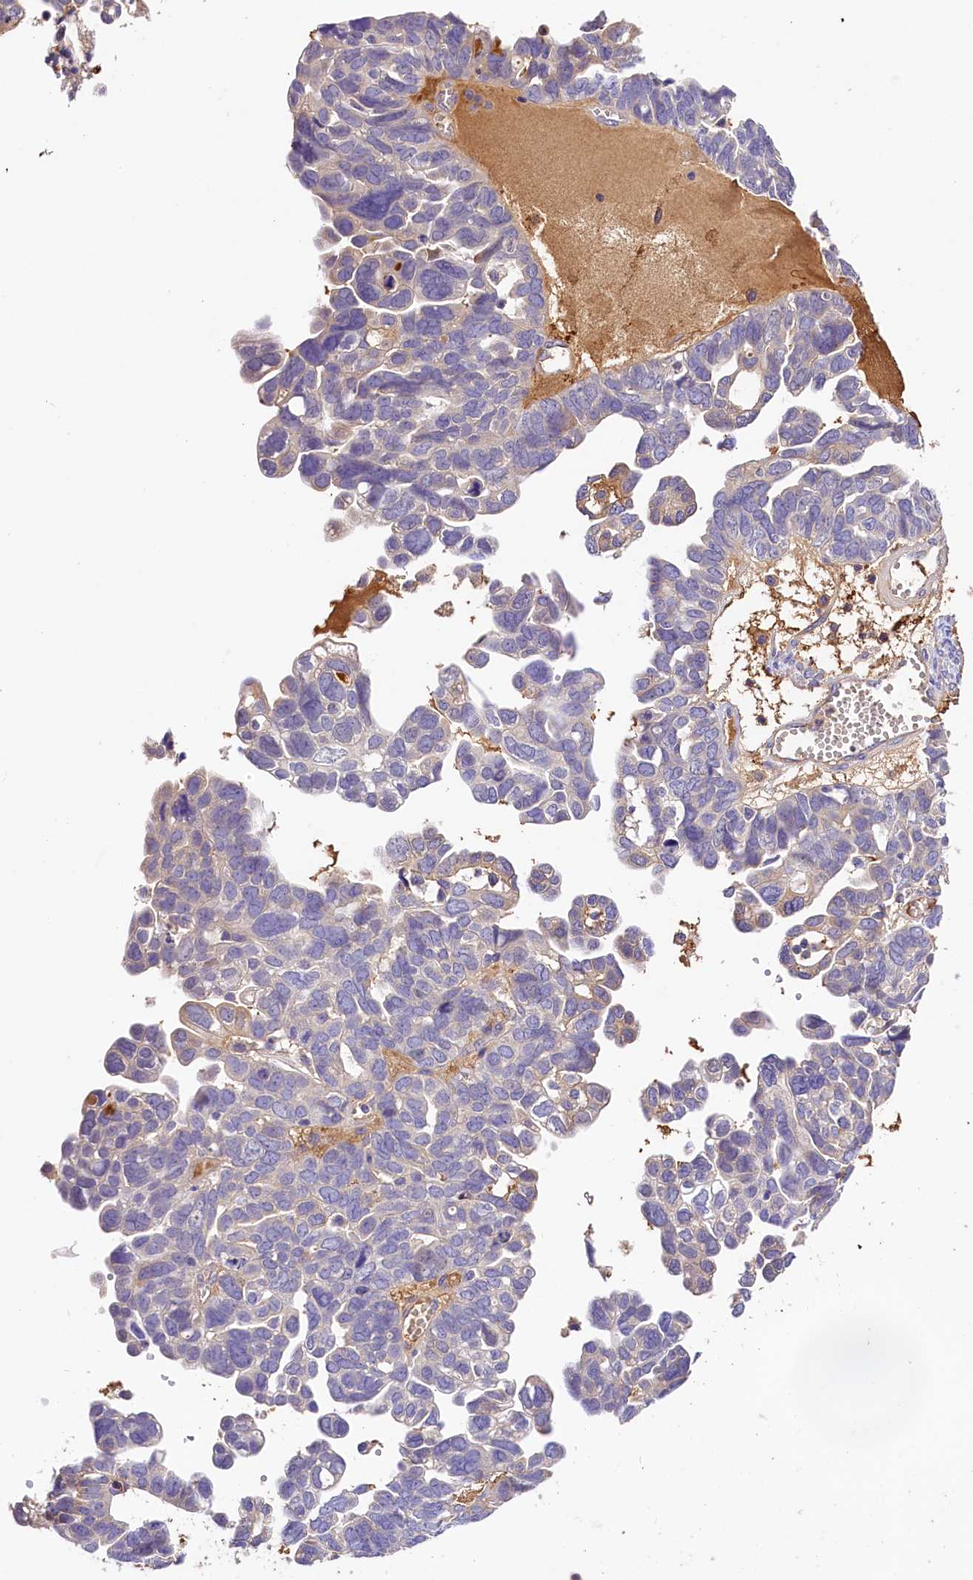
{"staining": {"intensity": "weak", "quantity": "<25%", "location": "cytoplasmic/membranous"}, "tissue": "ovarian cancer", "cell_type": "Tumor cells", "image_type": "cancer", "snomed": [{"axis": "morphology", "description": "Cystadenocarcinoma, serous, NOS"}, {"axis": "topography", "description": "Ovary"}], "caption": "Histopathology image shows no protein staining in tumor cells of ovarian cancer (serous cystadenocarcinoma) tissue.", "gene": "ARMC6", "patient": {"sex": "female", "age": 79}}